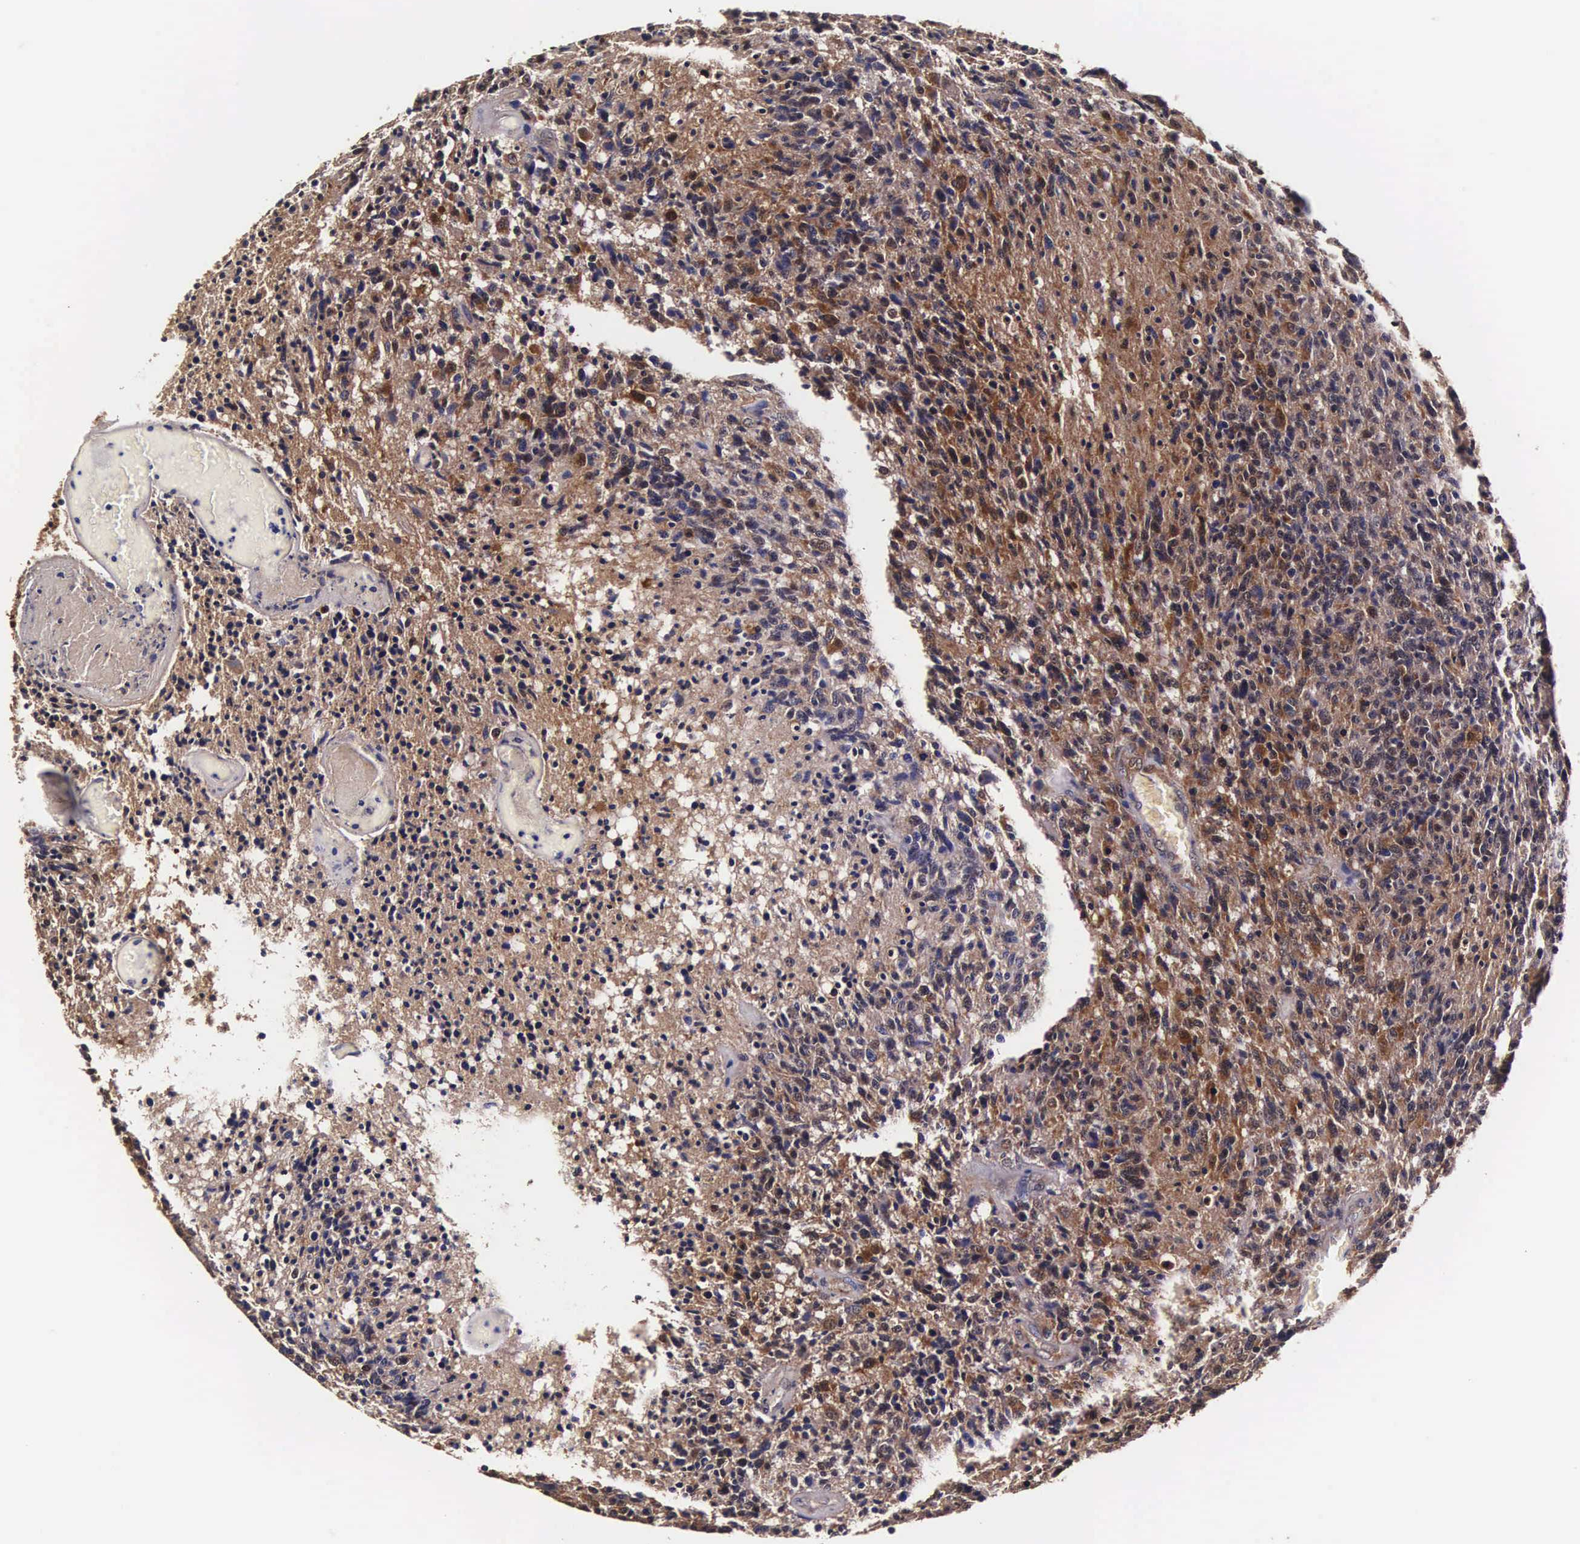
{"staining": {"intensity": "strong", "quantity": ">75%", "location": "cytoplasmic/membranous,nuclear"}, "tissue": "glioma", "cell_type": "Tumor cells", "image_type": "cancer", "snomed": [{"axis": "morphology", "description": "Glioma, malignant, High grade"}, {"axis": "topography", "description": "Brain"}], "caption": "Malignant glioma (high-grade) tissue exhibits strong cytoplasmic/membranous and nuclear positivity in about >75% of tumor cells, visualized by immunohistochemistry. The protein of interest is stained brown, and the nuclei are stained in blue (DAB IHC with brightfield microscopy, high magnification).", "gene": "TECPR2", "patient": {"sex": "male", "age": 36}}